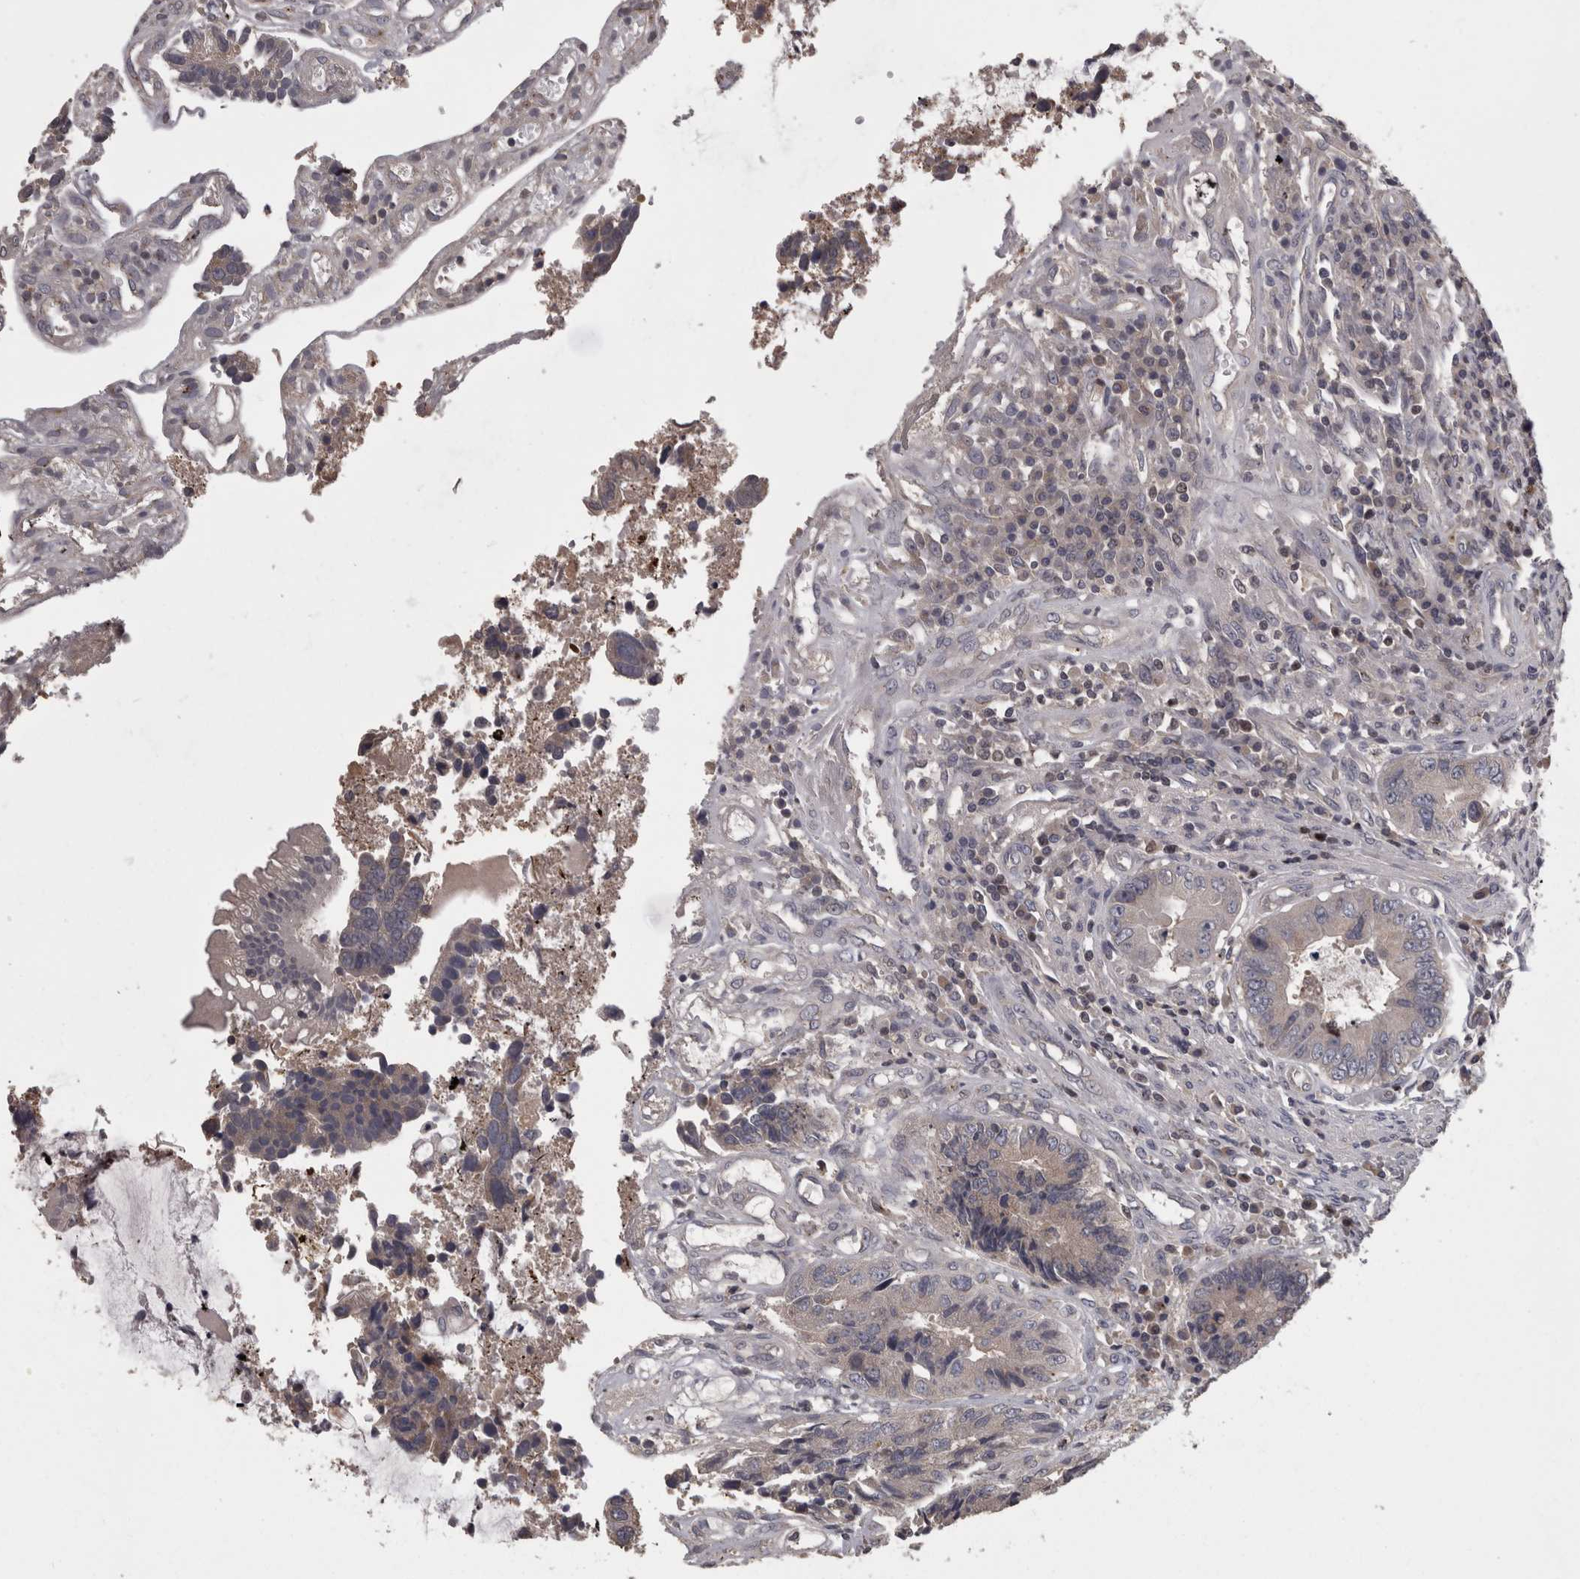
{"staining": {"intensity": "negative", "quantity": "none", "location": "none"}, "tissue": "colorectal cancer", "cell_type": "Tumor cells", "image_type": "cancer", "snomed": [{"axis": "morphology", "description": "Adenocarcinoma, NOS"}, {"axis": "topography", "description": "Rectum"}], "caption": "A histopathology image of colorectal cancer stained for a protein shows no brown staining in tumor cells. The staining was performed using DAB to visualize the protein expression in brown, while the nuclei were stained in blue with hematoxylin (Magnification: 20x).", "gene": "PCM1", "patient": {"sex": "male", "age": 84}}